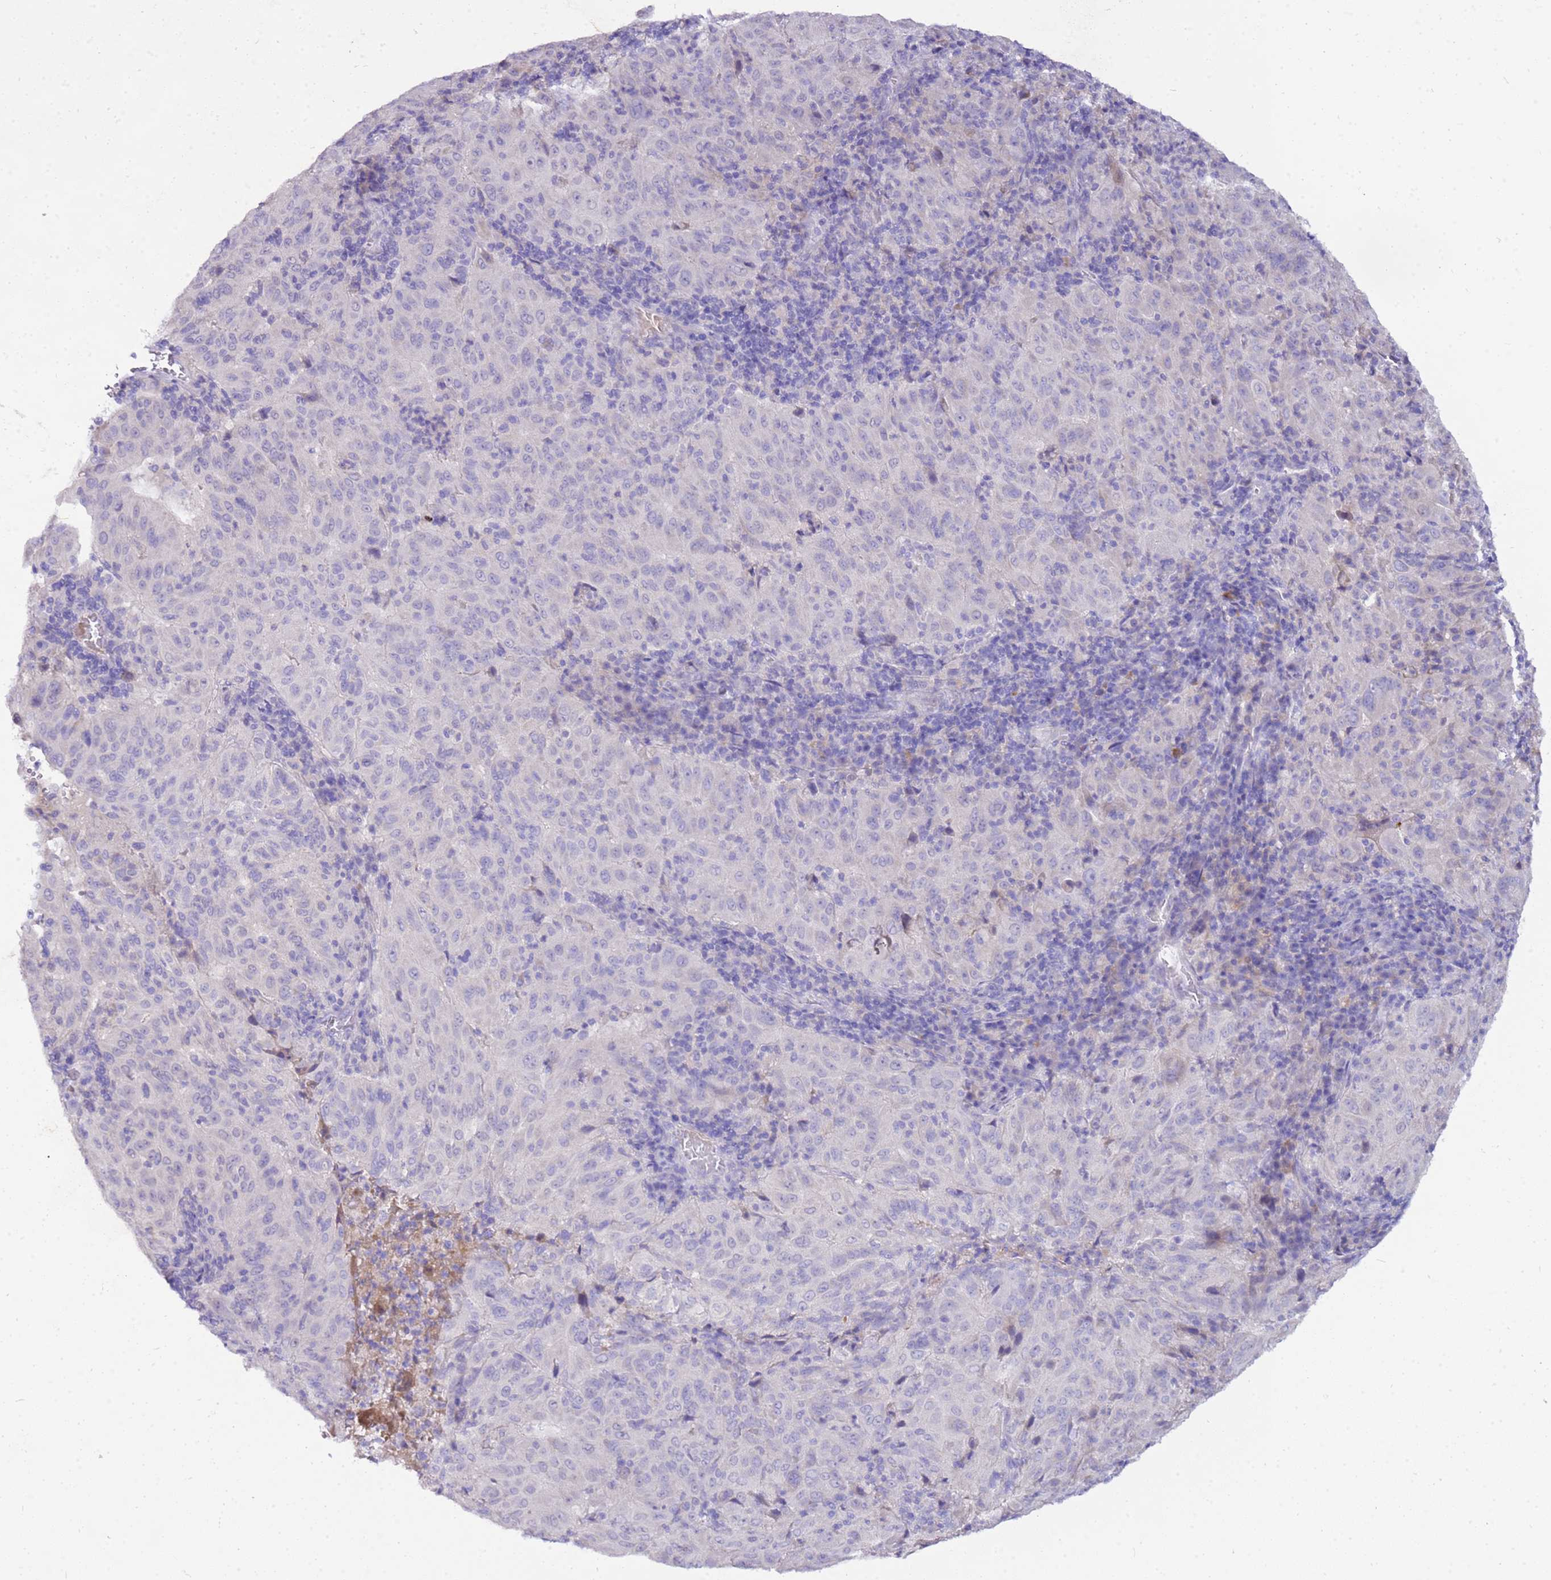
{"staining": {"intensity": "negative", "quantity": "none", "location": "none"}, "tissue": "pancreatic cancer", "cell_type": "Tumor cells", "image_type": "cancer", "snomed": [{"axis": "morphology", "description": "Adenocarcinoma, NOS"}, {"axis": "topography", "description": "Pancreas"}], "caption": "Pancreatic cancer (adenocarcinoma) stained for a protein using IHC reveals no positivity tumor cells.", "gene": "DCDC2B", "patient": {"sex": "male", "age": 63}}